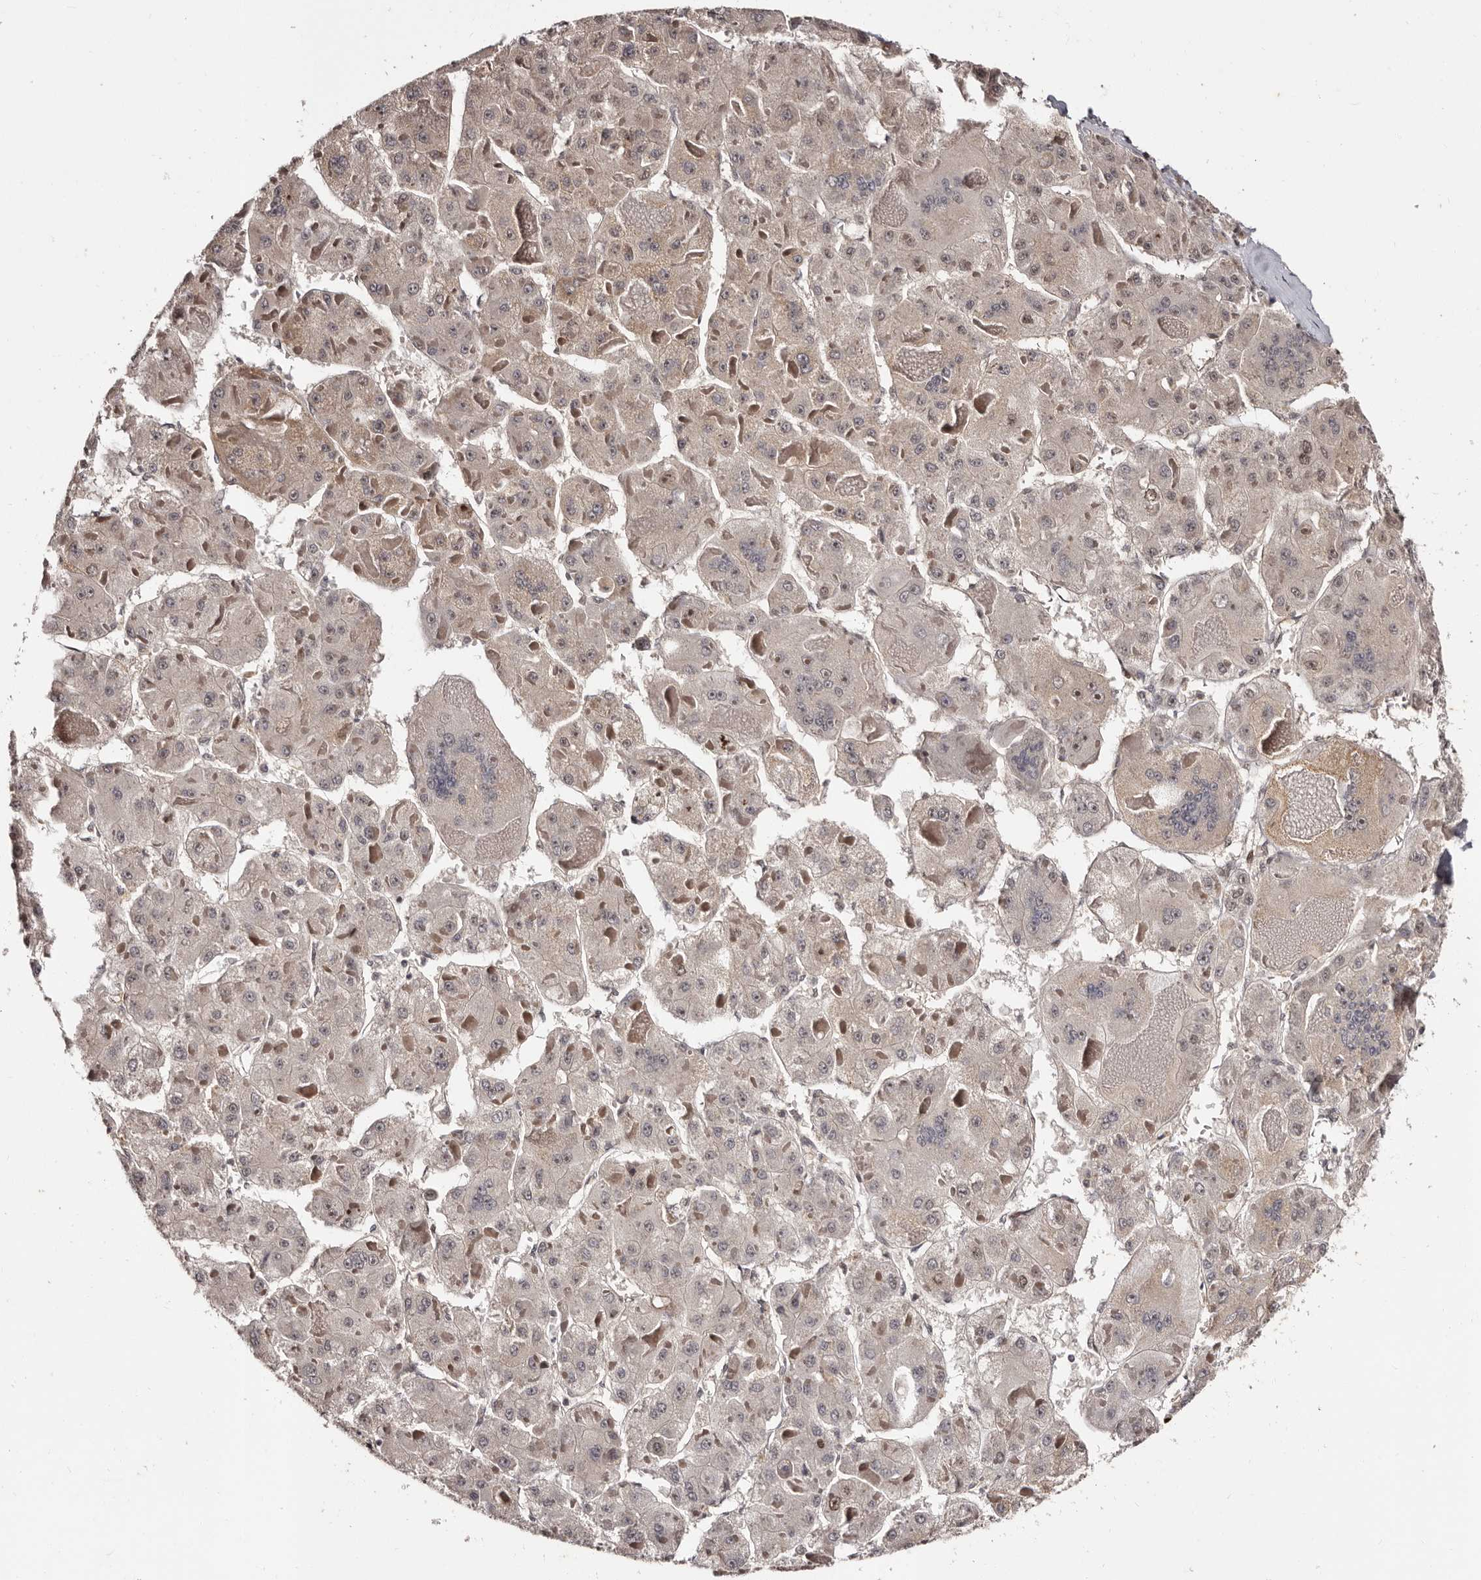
{"staining": {"intensity": "weak", "quantity": "<25%", "location": "cytoplasmic/membranous"}, "tissue": "liver cancer", "cell_type": "Tumor cells", "image_type": "cancer", "snomed": [{"axis": "morphology", "description": "Carcinoma, Hepatocellular, NOS"}, {"axis": "topography", "description": "Liver"}], "caption": "The IHC micrograph has no significant expression in tumor cells of liver cancer tissue.", "gene": "TBC1D22B", "patient": {"sex": "female", "age": 73}}